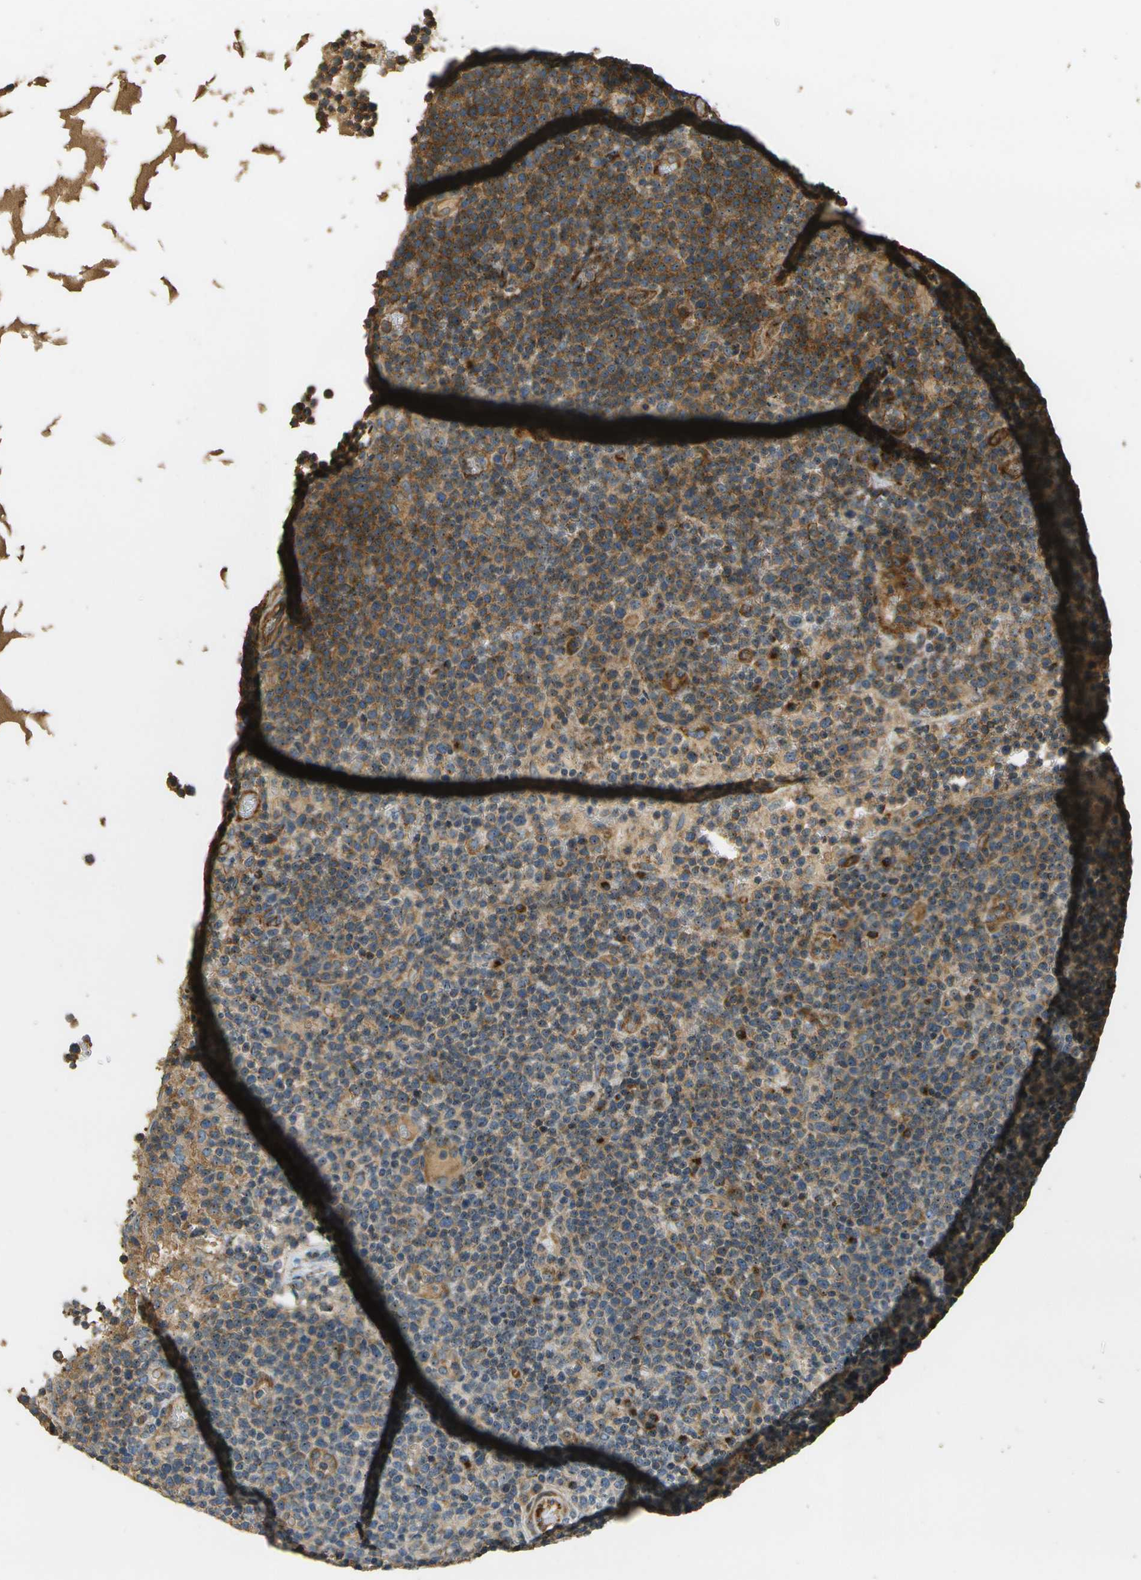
{"staining": {"intensity": "moderate", "quantity": ">75%", "location": "cytoplasmic/membranous,nuclear"}, "tissue": "lymphoma", "cell_type": "Tumor cells", "image_type": "cancer", "snomed": [{"axis": "morphology", "description": "Malignant lymphoma, non-Hodgkin's type, High grade"}, {"axis": "topography", "description": "Lymph node"}], "caption": "Protein expression analysis of lymphoma displays moderate cytoplasmic/membranous and nuclear staining in approximately >75% of tumor cells.", "gene": "LRP12", "patient": {"sex": "male", "age": 61}}